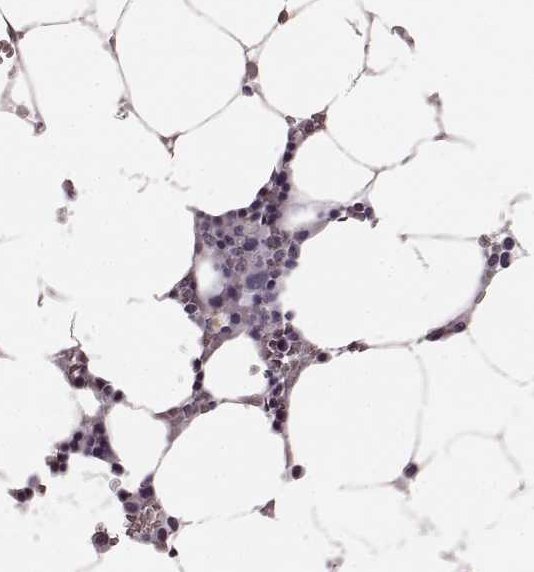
{"staining": {"intensity": "negative", "quantity": "none", "location": "none"}, "tissue": "bone marrow", "cell_type": "Hematopoietic cells", "image_type": "normal", "snomed": [{"axis": "morphology", "description": "Normal tissue, NOS"}, {"axis": "topography", "description": "Bone marrow"}], "caption": "An IHC micrograph of benign bone marrow is shown. There is no staining in hematopoietic cells of bone marrow. (DAB (3,3'-diaminobenzidine) IHC visualized using brightfield microscopy, high magnification).", "gene": "TRPM1", "patient": {"sex": "female", "age": 52}}